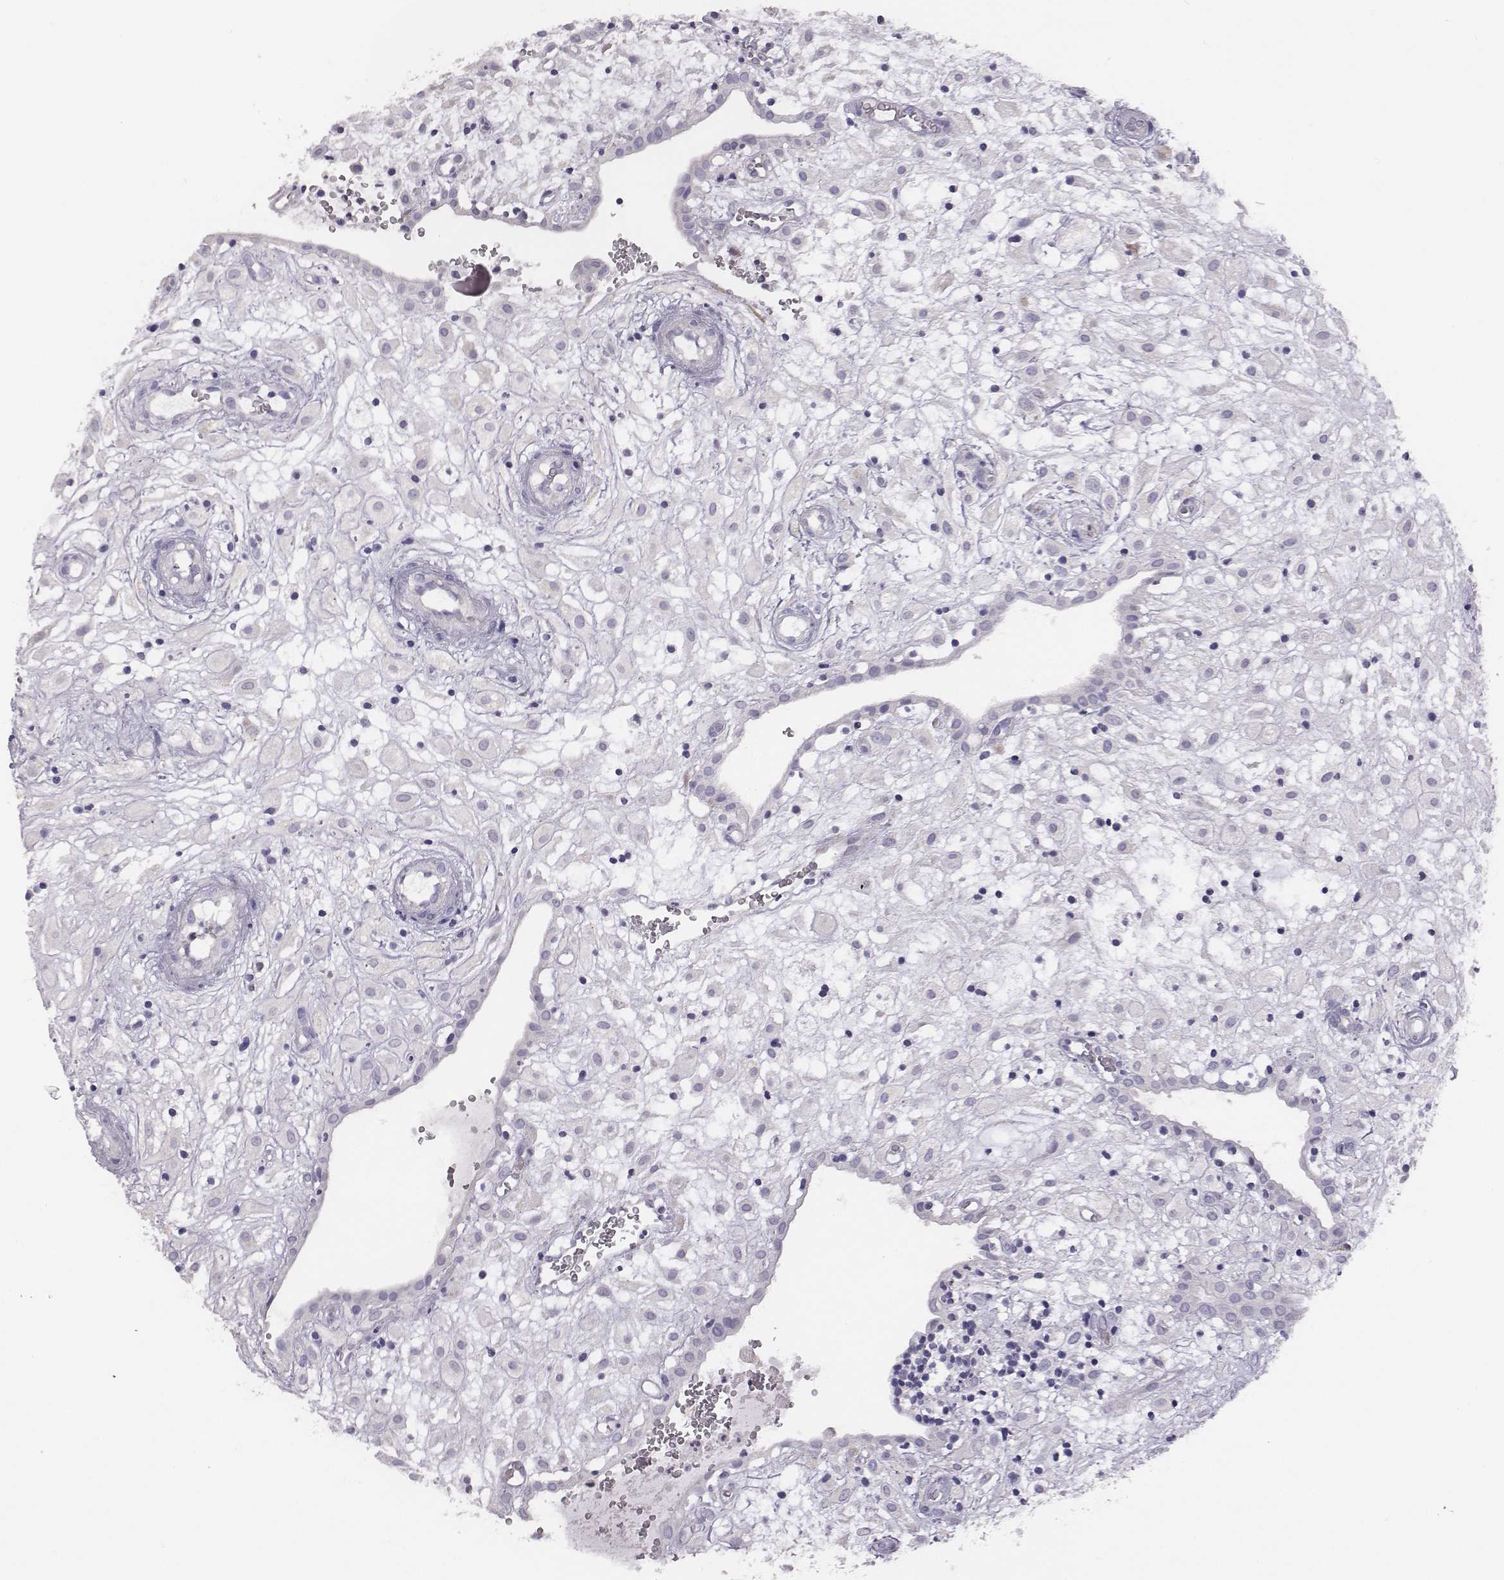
{"staining": {"intensity": "negative", "quantity": "none", "location": "none"}, "tissue": "placenta", "cell_type": "Decidual cells", "image_type": "normal", "snomed": [{"axis": "morphology", "description": "Normal tissue, NOS"}, {"axis": "topography", "description": "Placenta"}], "caption": "A photomicrograph of placenta stained for a protein shows no brown staining in decidual cells. (DAB immunohistochemistry with hematoxylin counter stain).", "gene": "ENSG00000290147", "patient": {"sex": "female", "age": 24}}